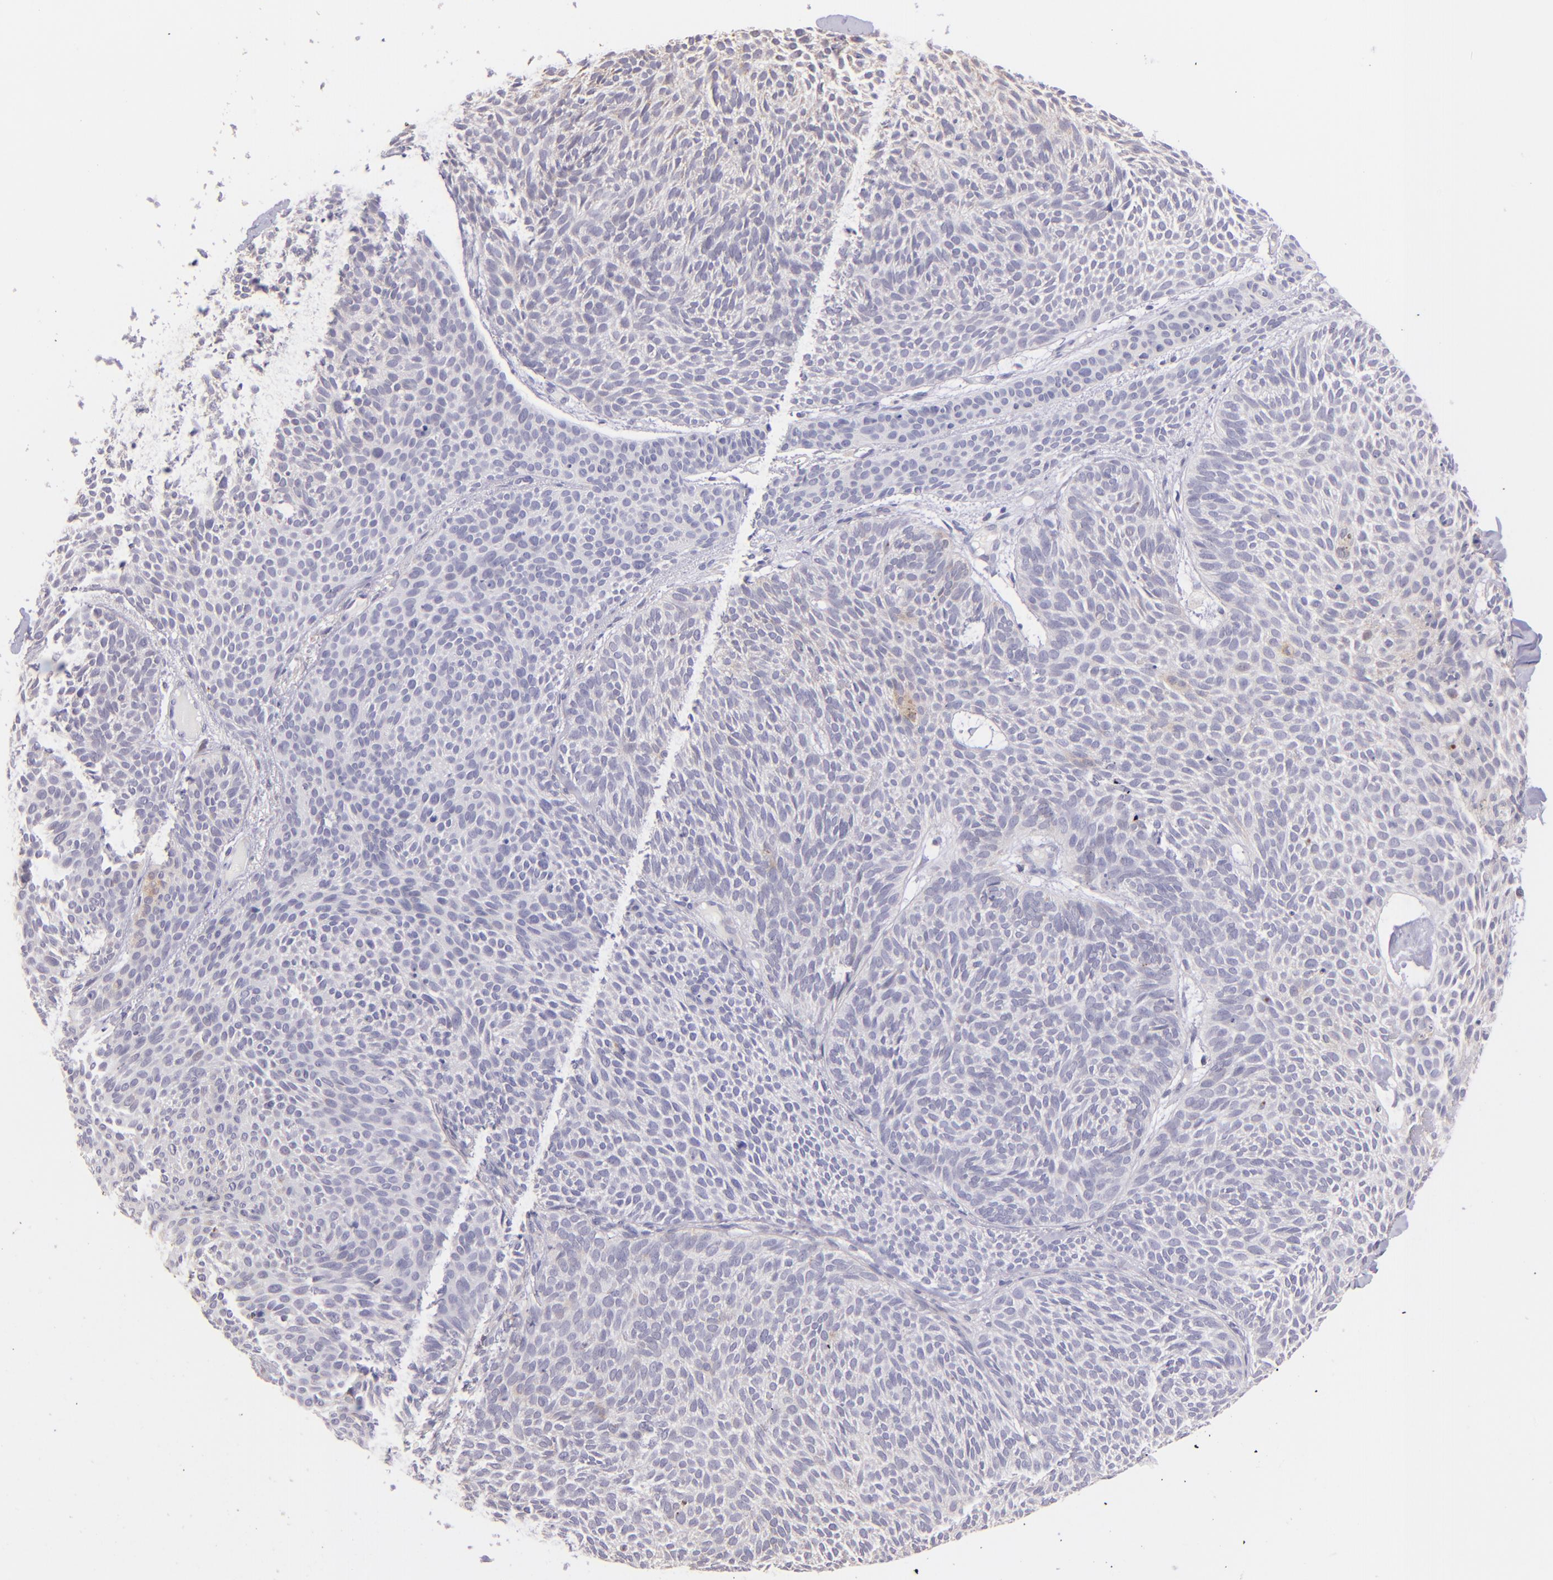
{"staining": {"intensity": "negative", "quantity": "none", "location": "none"}, "tissue": "skin cancer", "cell_type": "Tumor cells", "image_type": "cancer", "snomed": [{"axis": "morphology", "description": "Basal cell carcinoma"}, {"axis": "topography", "description": "Skin"}], "caption": "High magnification brightfield microscopy of basal cell carcinoma (skin) stained with DAB (3,3'-diaminobenzidine) (brown) and counterstained with hematoxylin (blue): tumor cells show no significant expression.", "gene": "SH2D4A", "patient": {"sex": "male", "age": 84}}